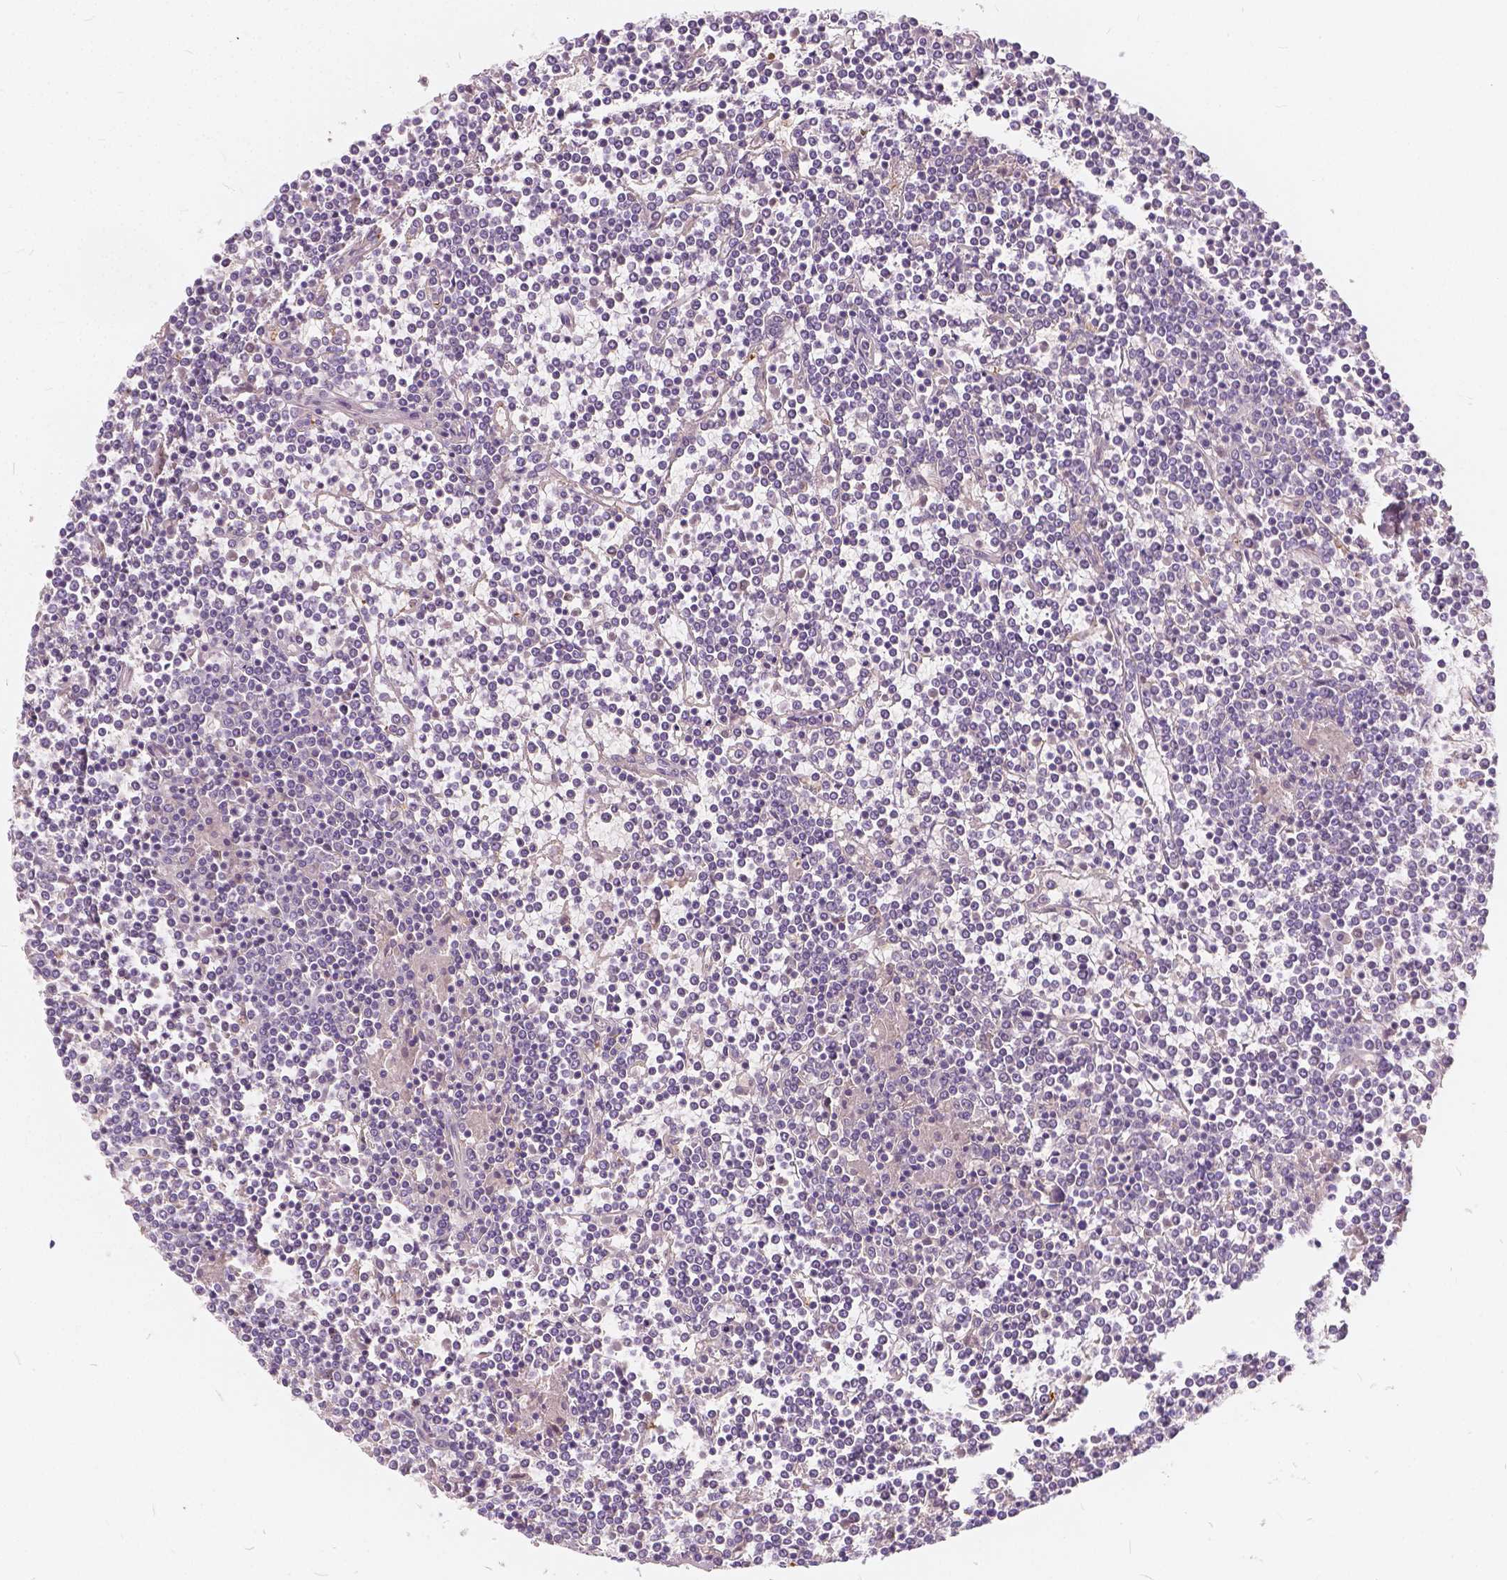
{"staining": {"intensity": "negative", "quantity": "none", "location": "none"}, "tissue": "lymphoma", "cell_type": "Tumor cells", "image_type": "cancer", "snomed": [{"axis": "morphology", "description": "Malignant lymphoma, non-Hodgkin's type, Low grade"}, {"axis": "topography", "description": "Spleen"}], "caption": "Low-grade malignant lymphoma, non-Hodgkin's type was stained to show a protein in brown. There is no significant expression in tumor cells. (DAB immunohistochemistry with hematoxylin counter stain).", "gene": "KIAA0513", "patient": {"sex": "female", "age": 19}}